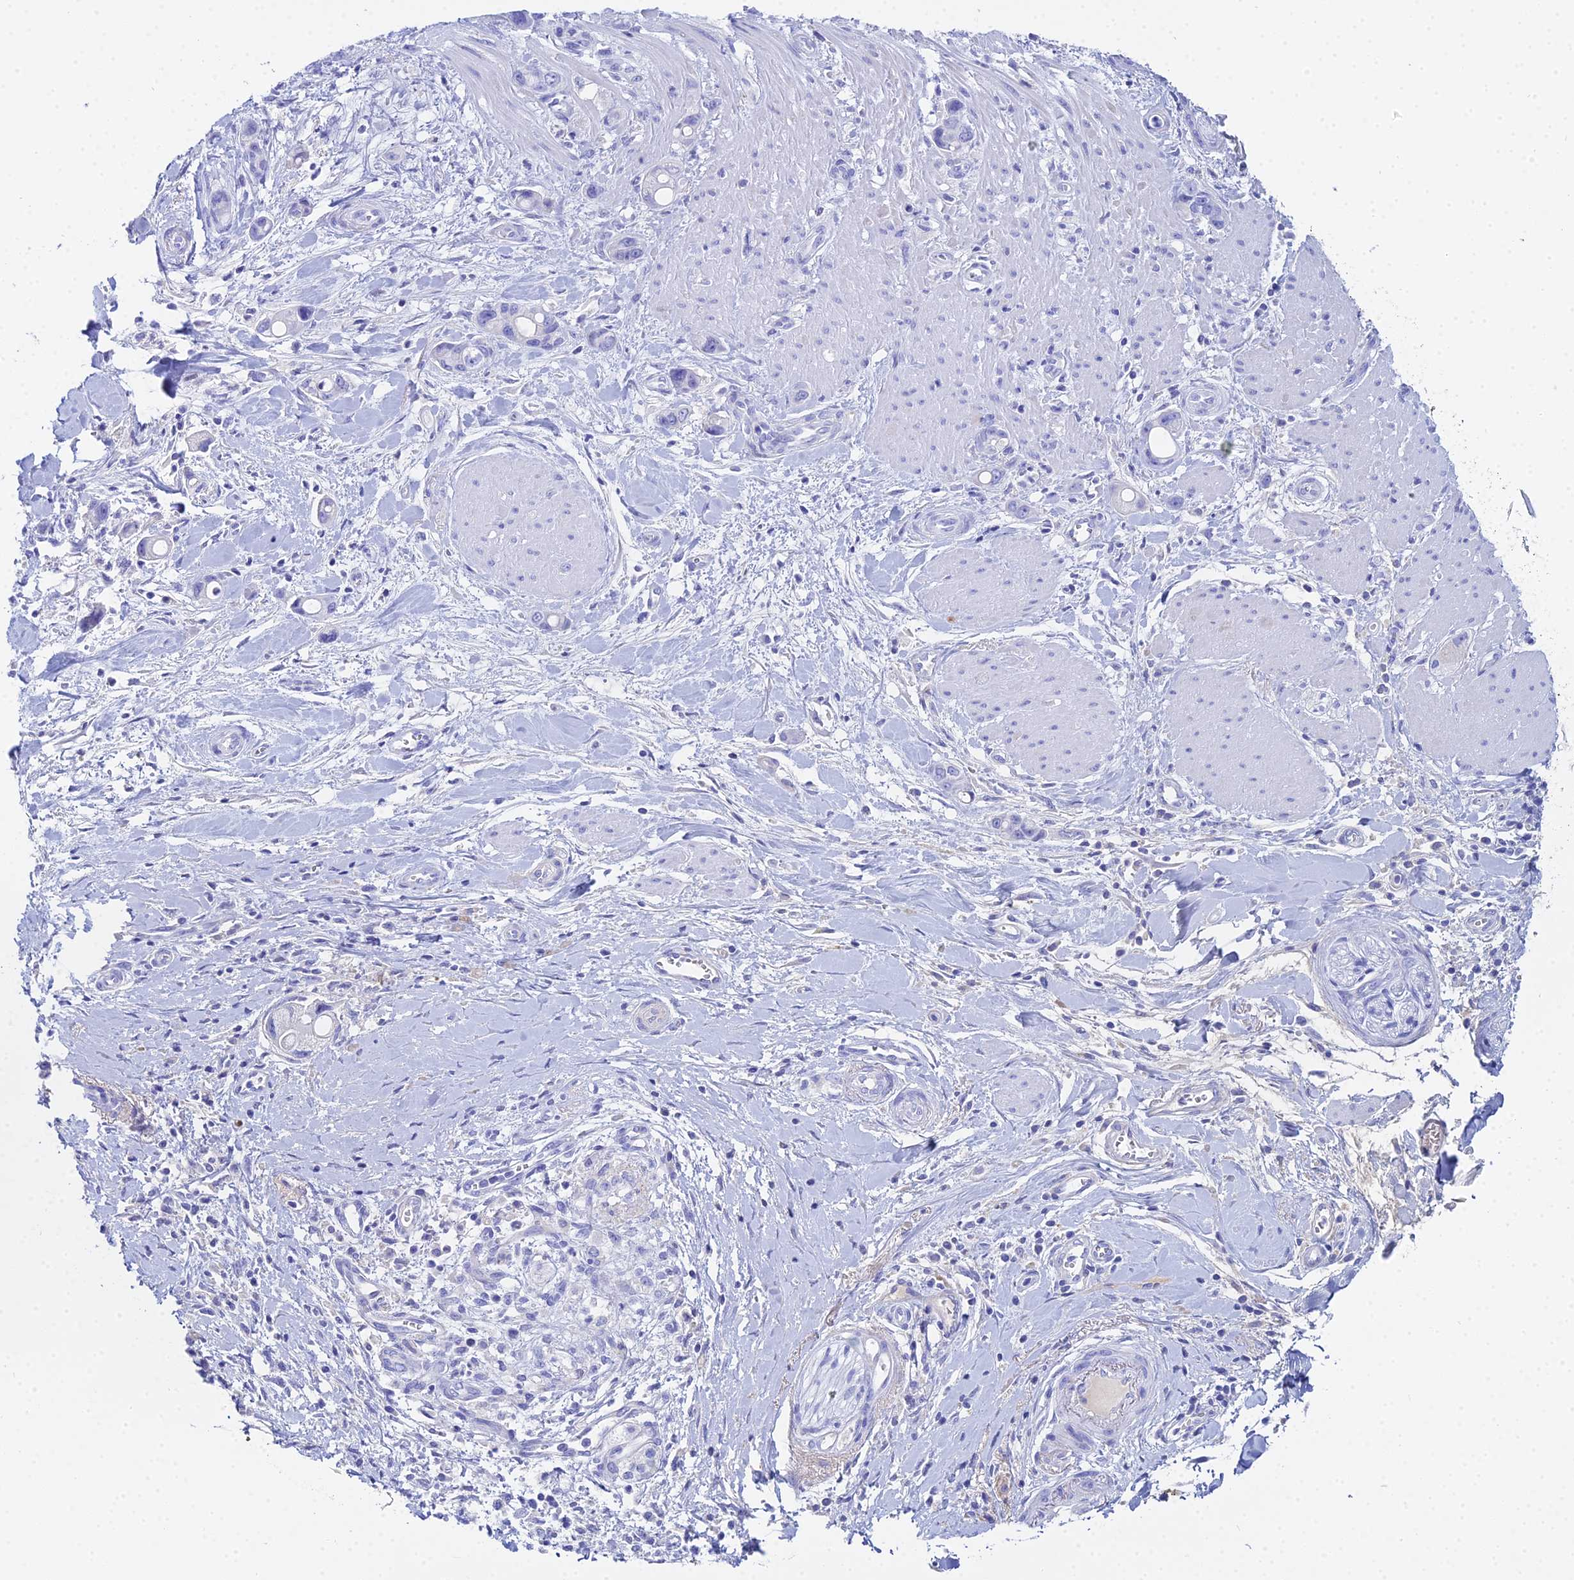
{"staining": {"intensity": "negative", "quantity": "none", "location": "none"}, "tissue": "pancreatic cancer", "cell_type": "Tumor cells", "image_type": "cancer", "snomed": [{"axis": "morphology", "description": "Adenocarcinoma, NOS"}, {"axis": "topography", "description": "Pancreas"}], "caption": "Tumor cells show no significant protein expression in pancreatic cancer. (DAB (3,3'-diaminobenzidine) IHC, high magnification).", "gene": "CELA3A", "patient": {"sex": "male", "age": 68}}